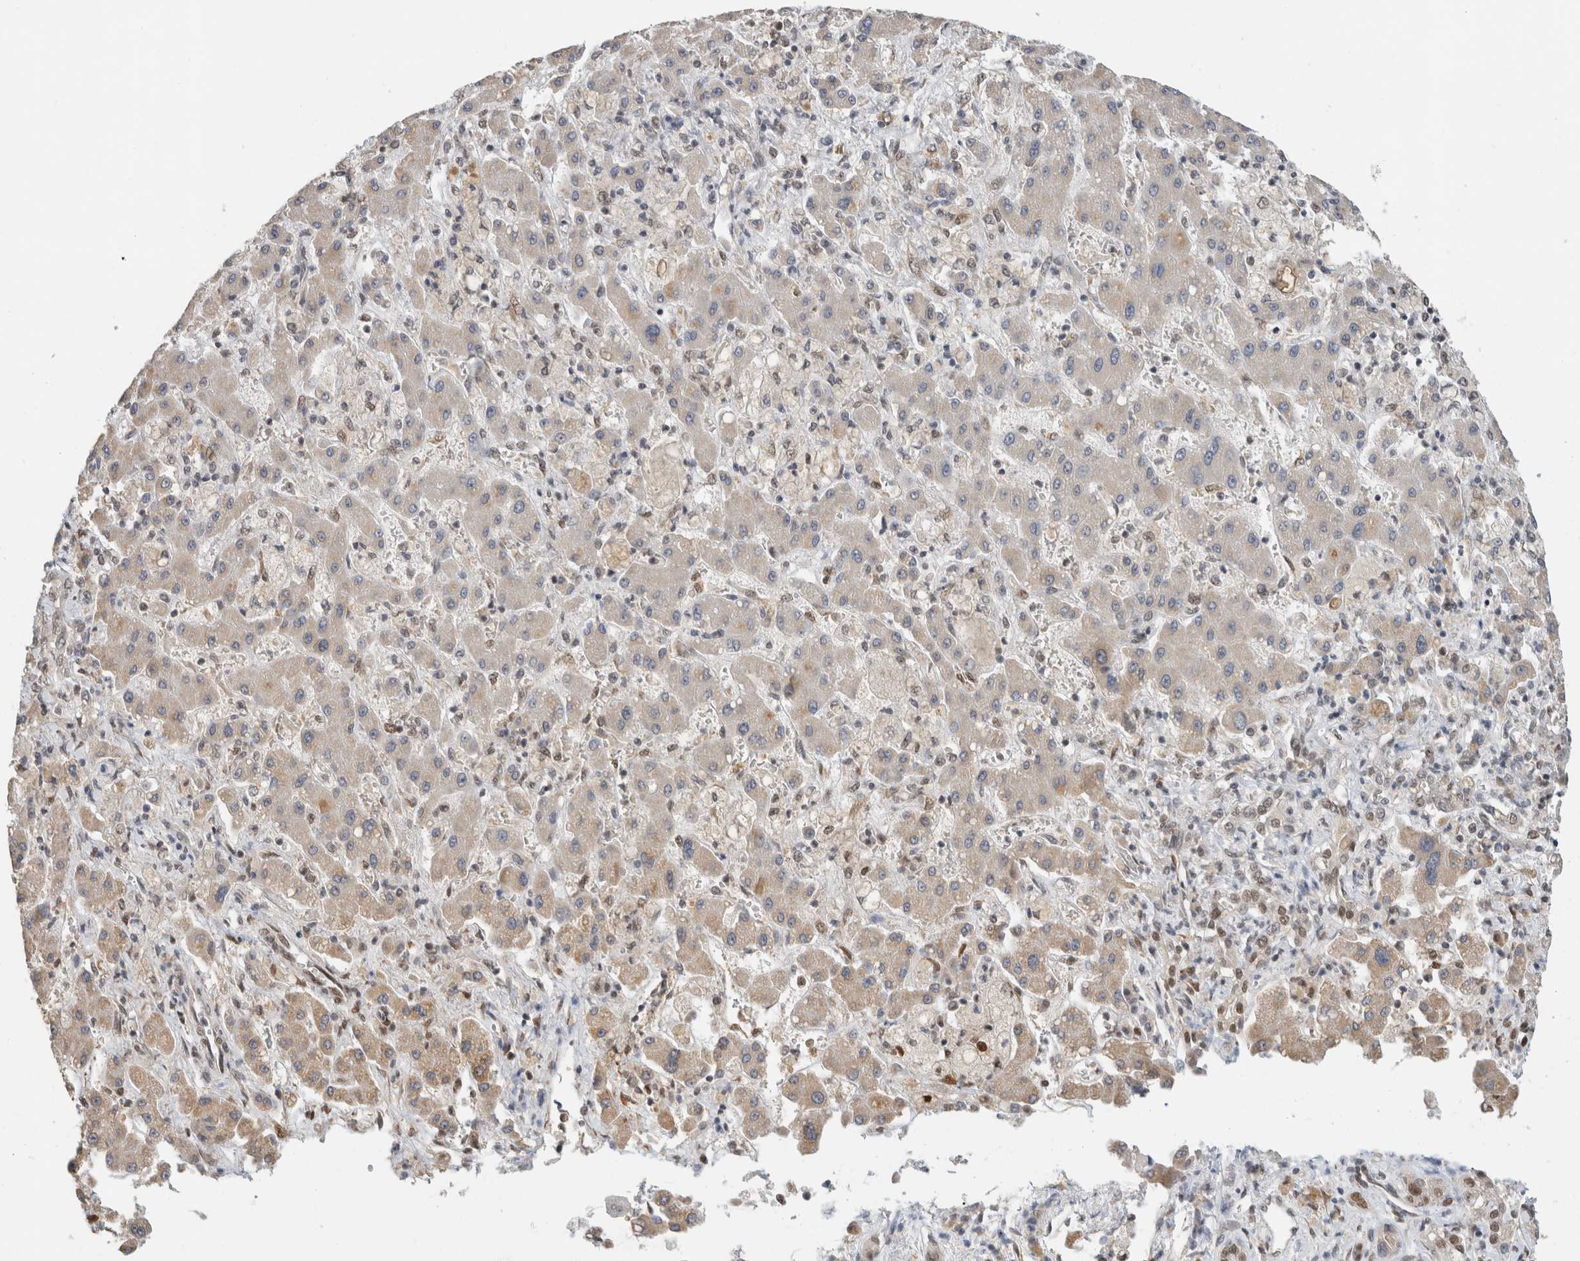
{"staining": {"intensity": "weak", "quantity": "25%-75%", "location": "nuclear"}, "tissue": "liver cancer", "cell_type": "Tumor cells", "image_type": "cancer", "snomed": [{"axis": "morphology", "description": "Cholangiocarcinoma"}, {"axis": "topography", "description": "Liver"}], "caption": "Immunohistochemical staining of human liver cancer (cholangiocarcinoma) shows weak nuclear protein positivity in approximately 25%-75% of tumor cells.", "gene": "DDX42", "patient": {"sex": "male", "age": 50}}